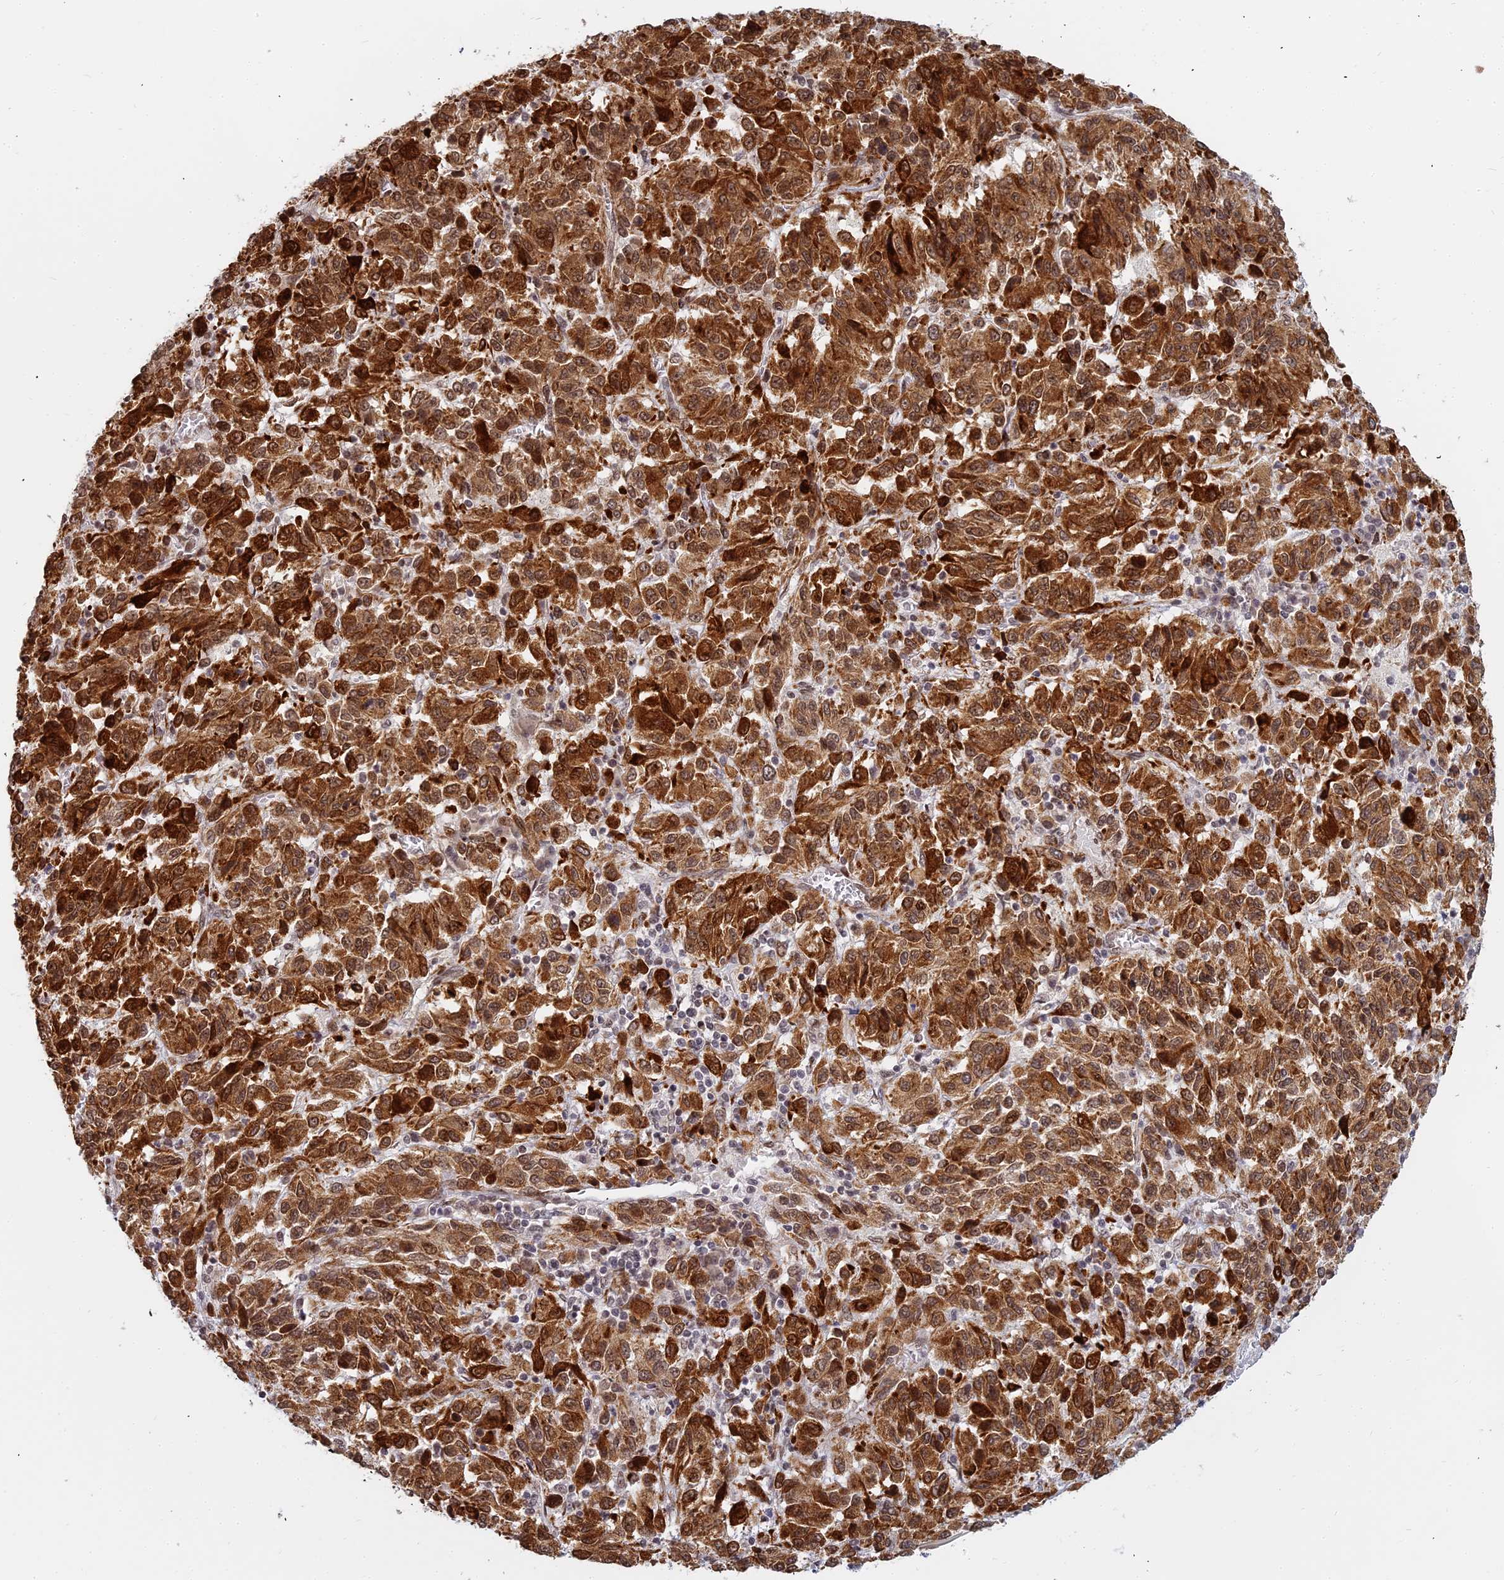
{"staining": {"intensity": "strong", "quantity": ">75%", "location": "nuclear"}, "tissue": "melanoma", "cell_type": "Tumor cells", "image_type": "cancer", "snomed": [{"axis": "morphology", "description": "Malignant melanoma, Metastatic site"}, {"axis": "topography", "description": "Lung"}], "caption": "A brown stain highlights strong nuclear expression of a protein in human malignant melanoma (metastatic site) tumor cells.", "gene": "ABCA2", "patient": {"sex": "male", "age": 64}}